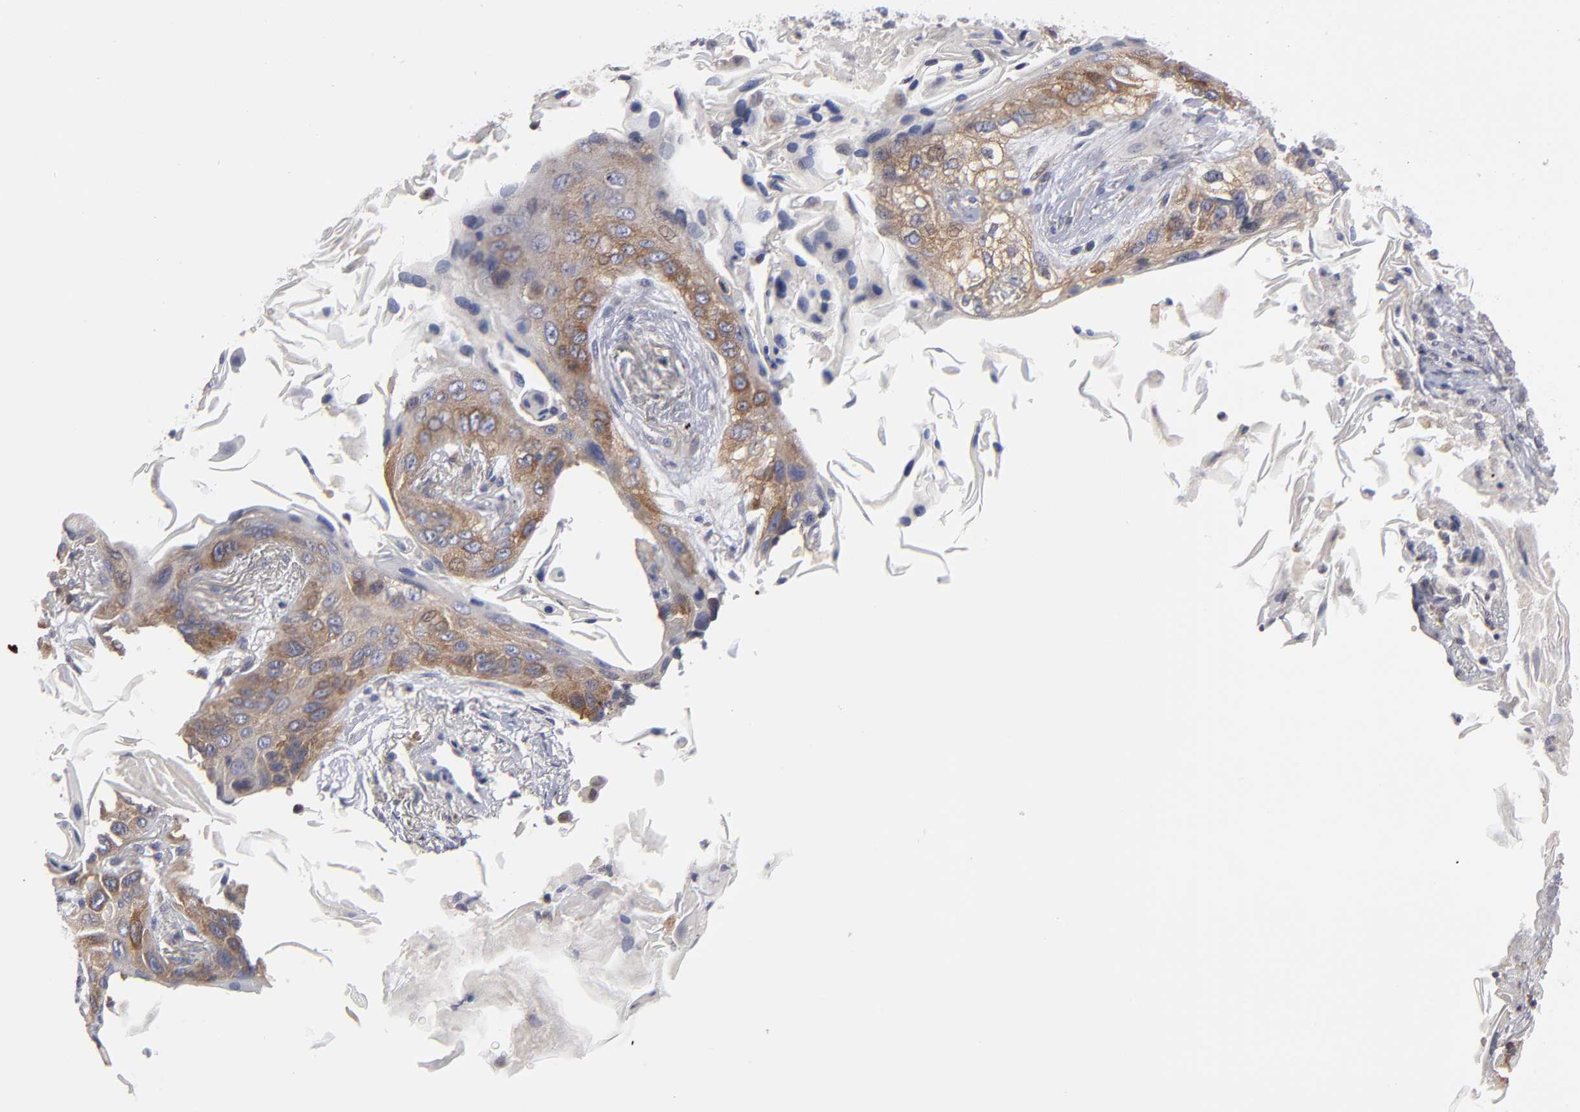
{"staining": {"intensity": "moderate", "quantity": ">75%", "location": "cytoplasmic/membranous"}, "tissue": "lung cancer", "cell_type": "Tumor cells", "image_type": "cancer", "snomed": [{"axis": "morphology", "description": "Squamous cell carcinoma, NOS"}, {"axis": "topography", "description": "Lung"}], "caption": "This image demonstrates IHC staining of lung cancer, with medium moderate cytoplasmic/membranous expression in approximately >75% of tumor cells.", "gene": "CEP97", "patient": {"sex": "female", "age": 67}}